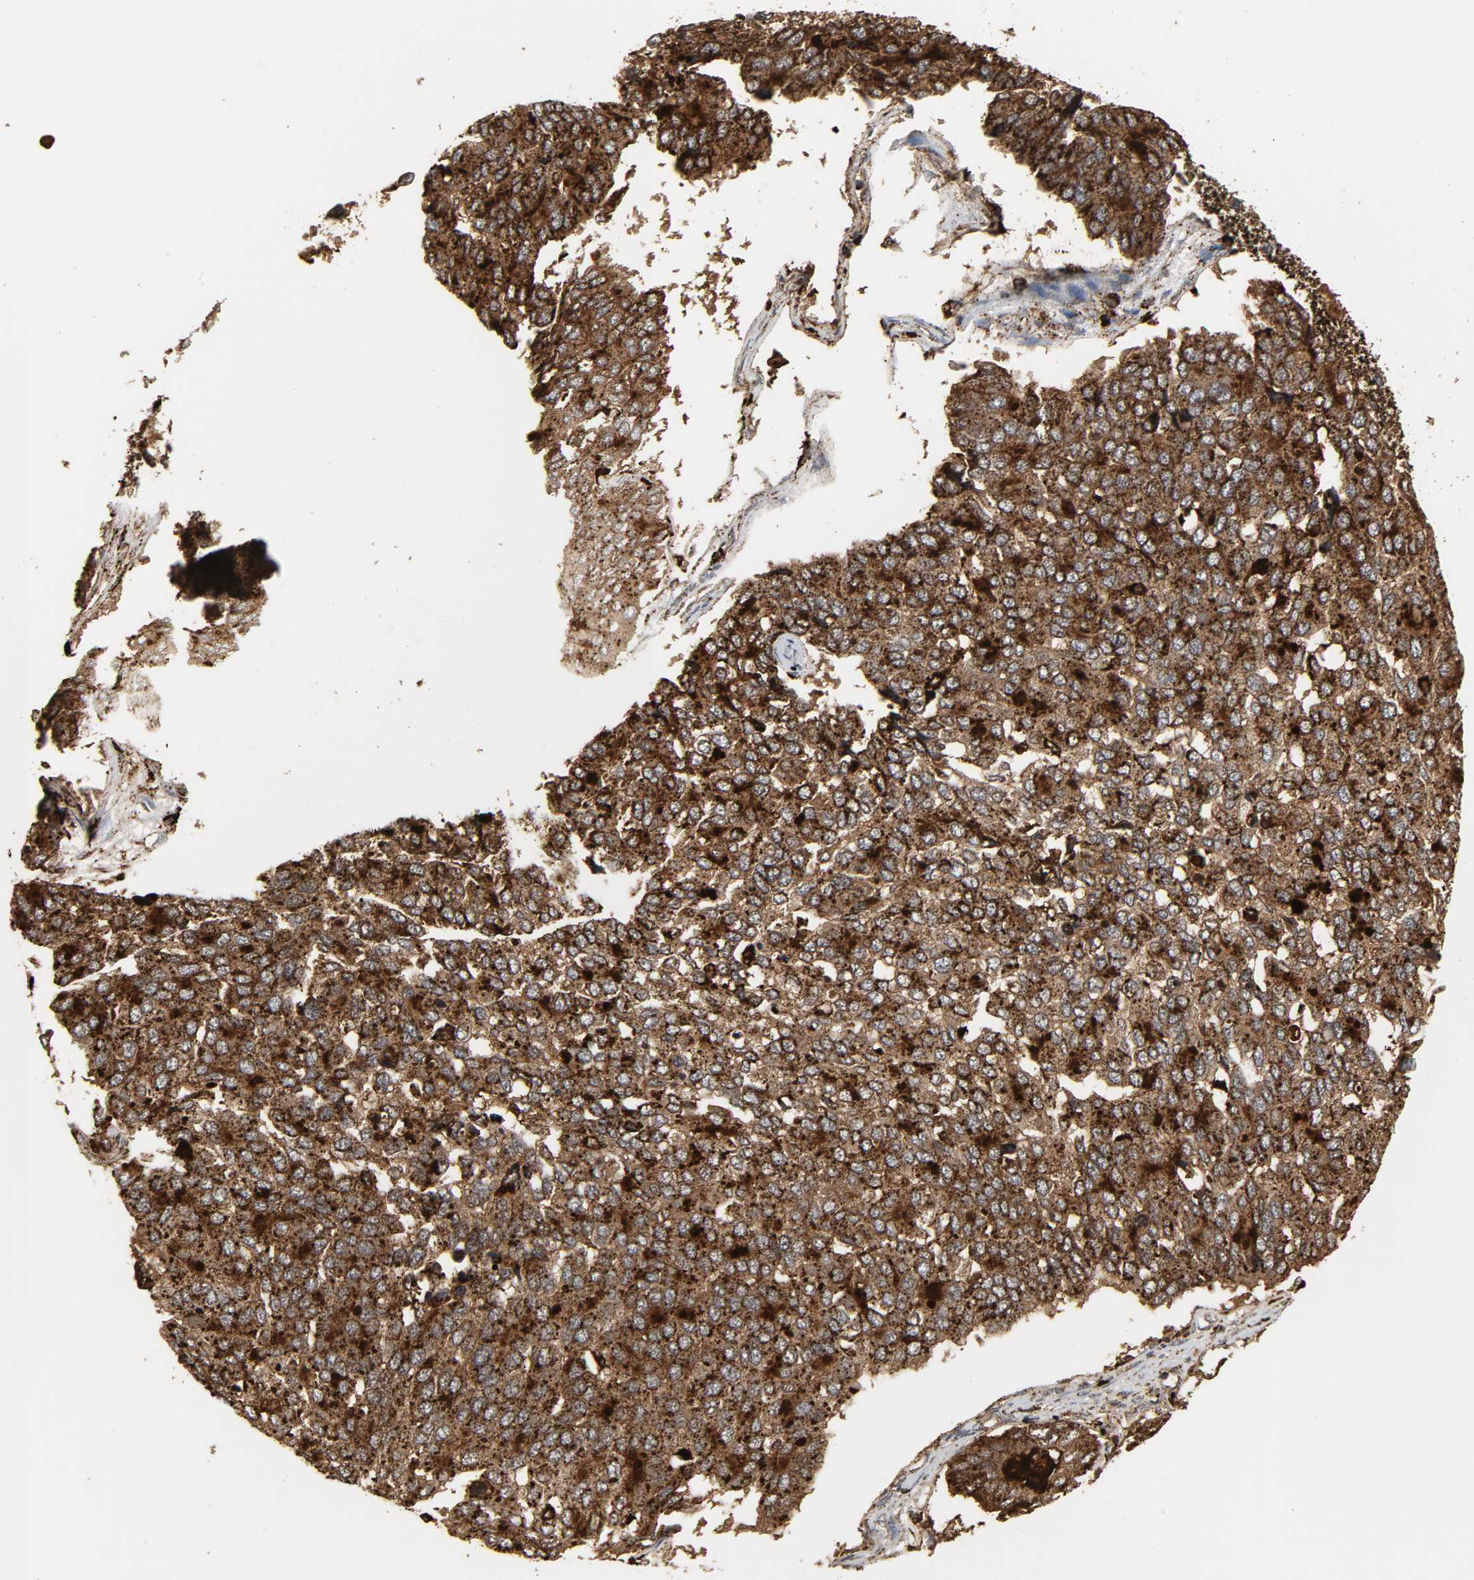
{"staining": {"intensity": "strong", "quantity": ">75%", "location": "cytoplasmic/membranous"}, "tissue": "pancreatic cancer", "cell_type": "Tumor cells", "image_type": "cancer", "snomed": [{"axis": "morphology", "description": "Adenocarcinoma, NOS"}, {"axis": "topography", "description": "Pancreas"}], "caption": "DAB immunohistochemical staining of human pancreatic cancer exhibits strong cytoplasmic/membranous protein staining in about >75% of tumor cells.", "gene": "PSAP", "patient": {"sex": "male", "age": 50}}